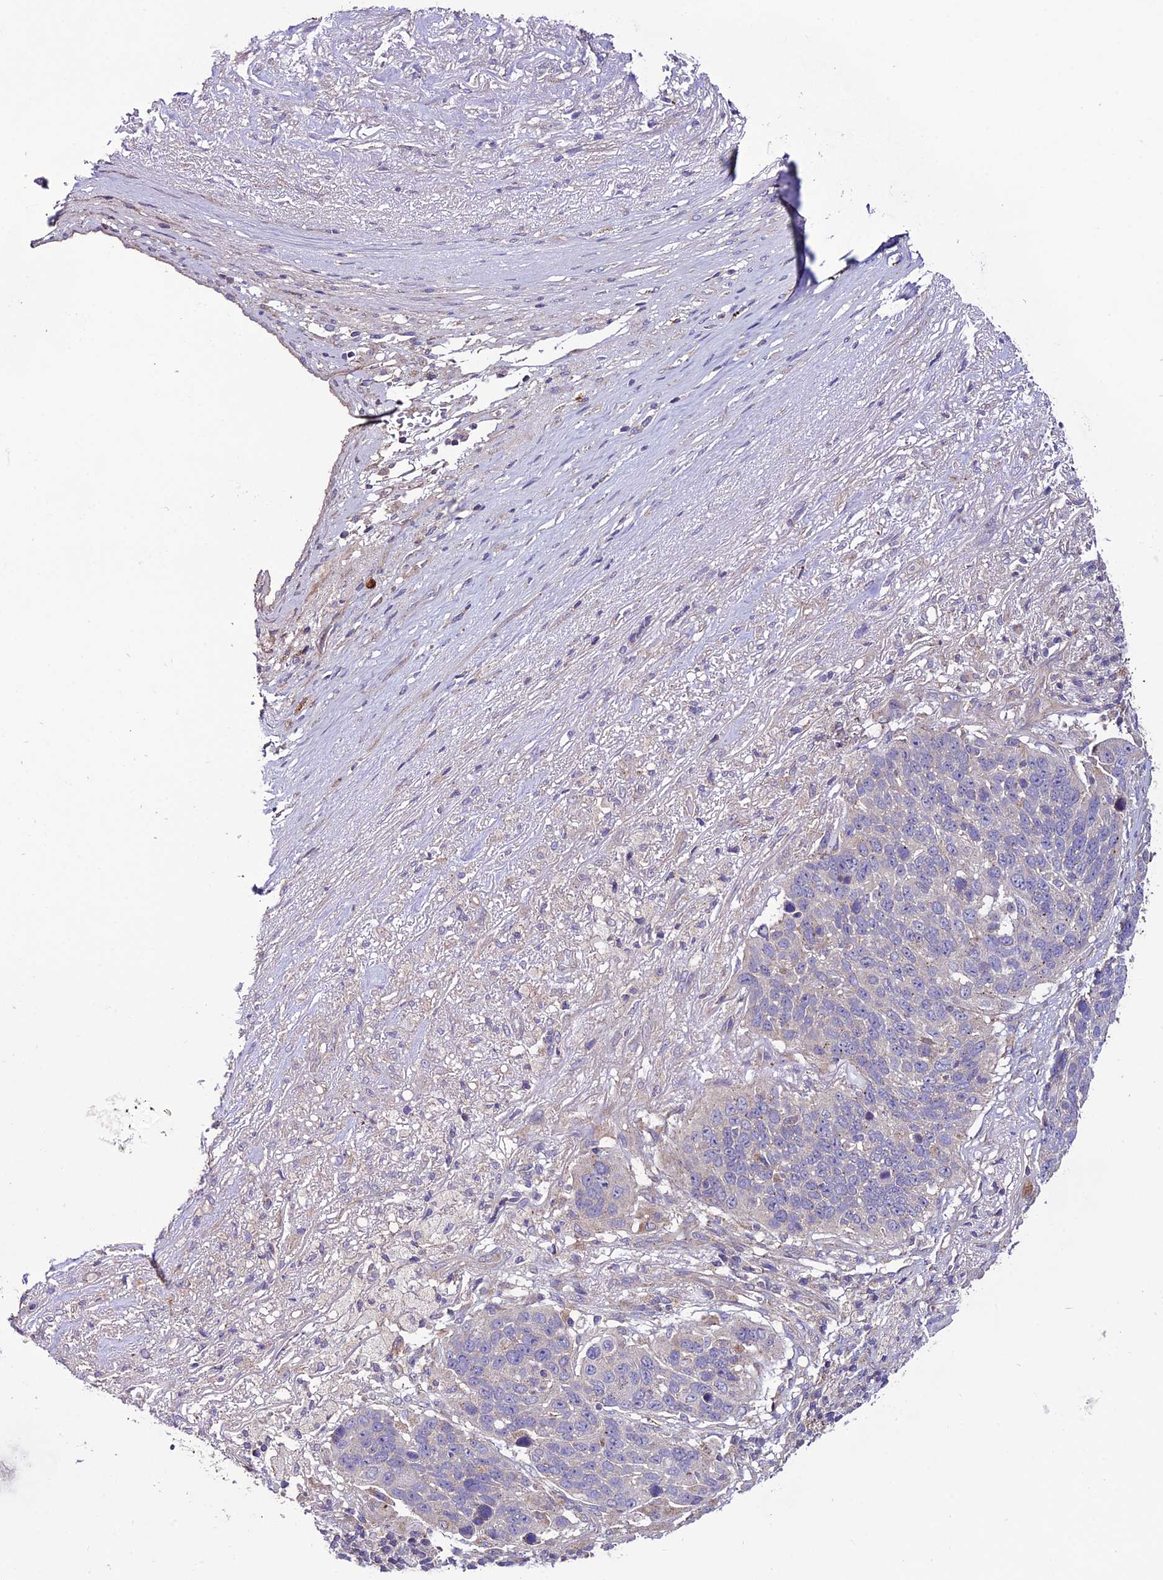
{"staining": {"intensity": "negative", "quantity": "none", "location": "none"}, "tissue": "lung cancer", "cell_type": "Tumor cells", "image_type": "cancer", "snomed": [{"axis": "morphology", "description": "Normal tissue, NOS"}, {"axis": "morphology", "description": "Squamous cell carcinoma, NOS"}, {"axis": "topography", "description": "Lymph node"}, {"axis": "topography", "description": "Lung"}], "caption": "Lung cancer stained for a protein using immunohistochemistry demonstrates no positivity tumor cells.", "gene": "PPIL3", "patient": {"sex": "male", "age": 66}}